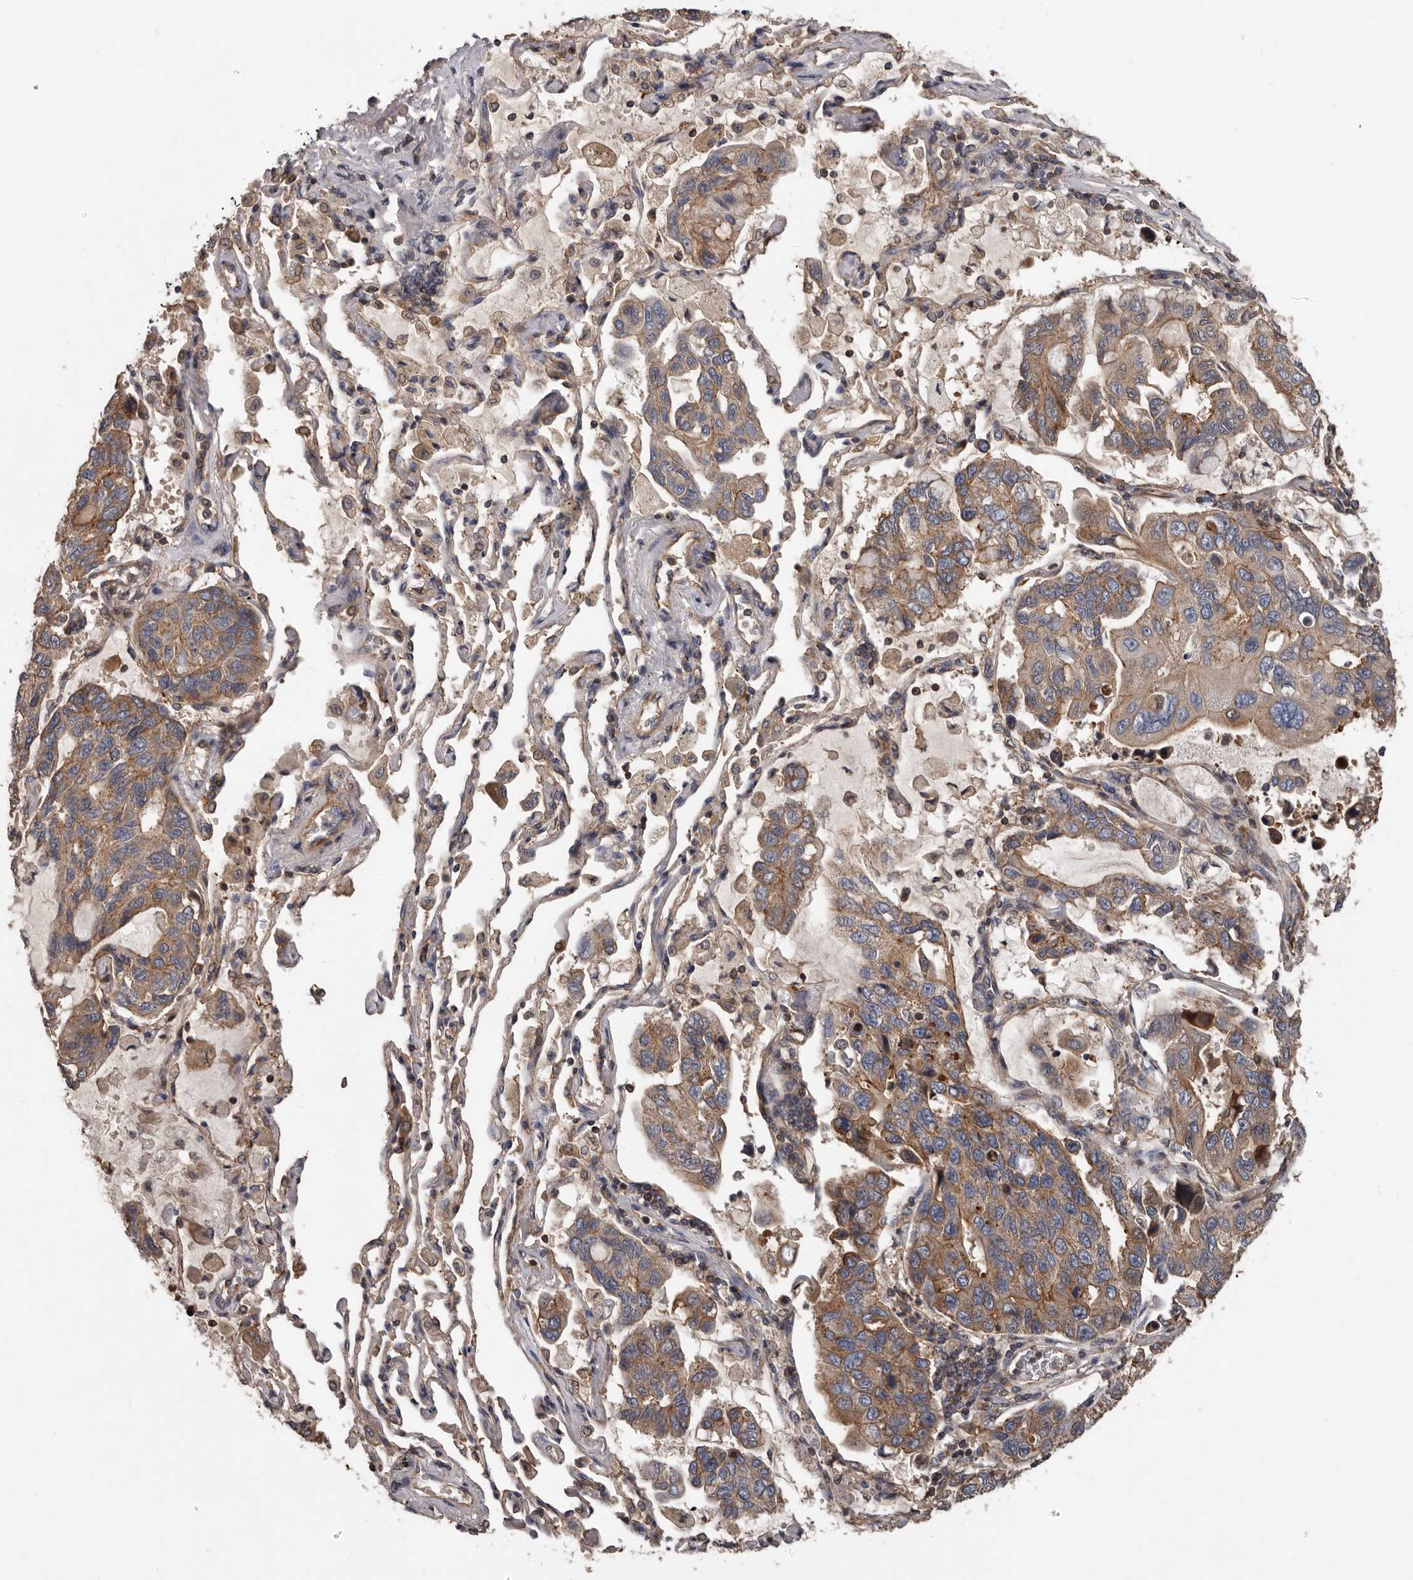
{"staining": {"intensity": "moderate", "quantity": ">75%", "location": "cytoplasmic/membranous"}, "tissue": "lung cancer", "cell_type": "Tumor cells", "image_type": "cancer", "snomed": [{"axis": "morphology", "description": "Adenocarcinoma, NOS"}, {"axis": "topography", "description": "Lung"}], "caption": "The micrograph shows a brown stain indicating the presence of a protein in the cytoplasmic/membranous of tumor cells in adenocarcinoma (lung).", "gene": "PNRC2", "patient": {"sex": "male", "age": 64}}